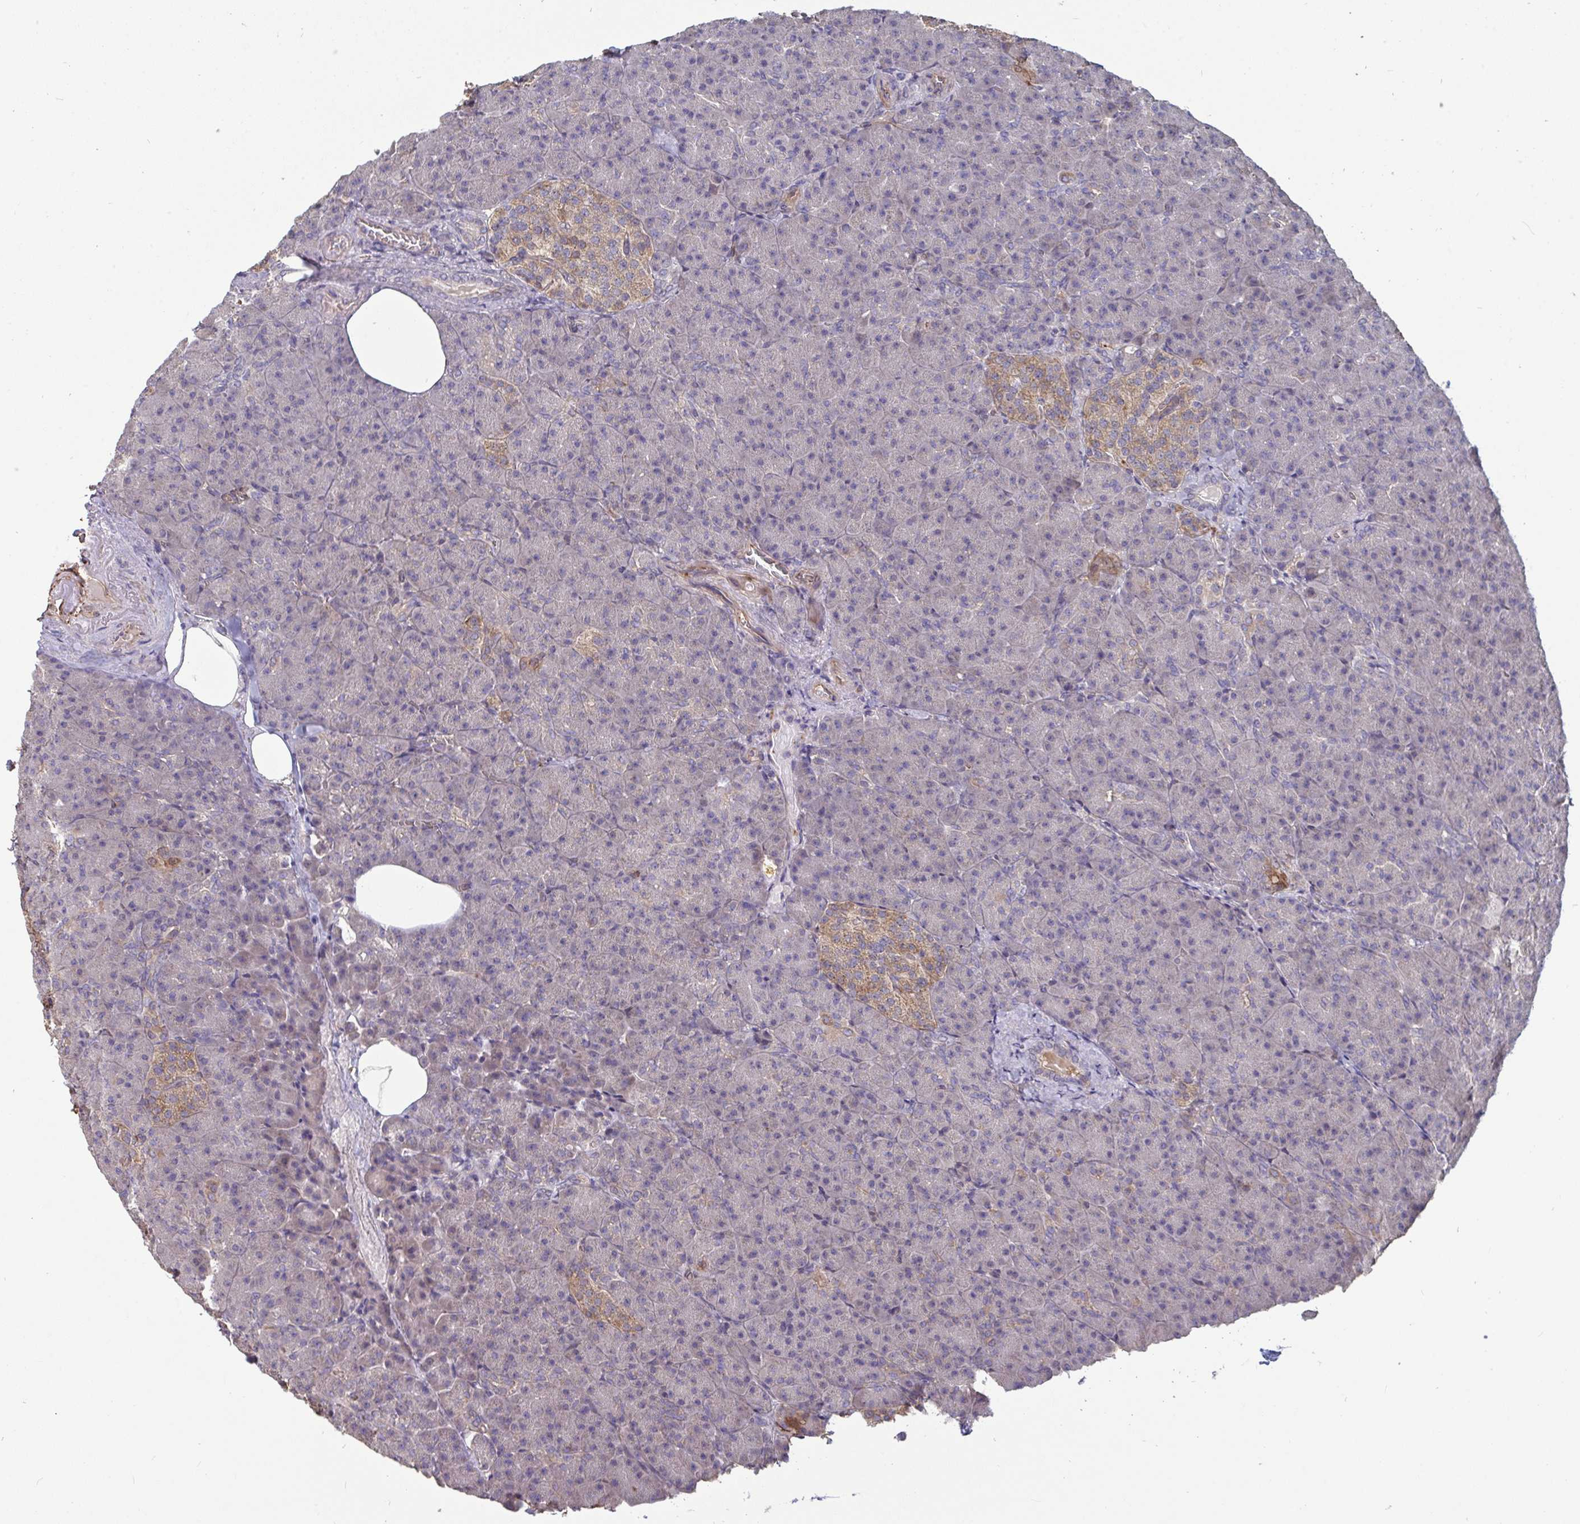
{"staining": {"intensity": "negative", "quantity": "none", "location": "none"}, "tissue": "pancreas", "cell_type": "Exocrine glandular cells", "image_type": "normal", "snomed": [{"axis": "morphology", "description": "Normal tissue, NOS"}, {"axis": "topography", "description": "Pancreas"}], "caption": "The photomicrograph reveals no staining of exocrine glandular cells in unremarkable pancreas. (Immunohistochemistry (ihc), brightfield microscopy, high magnification).", "gene": "ISCU", "patient": {"sex": "female", "age": 74}}